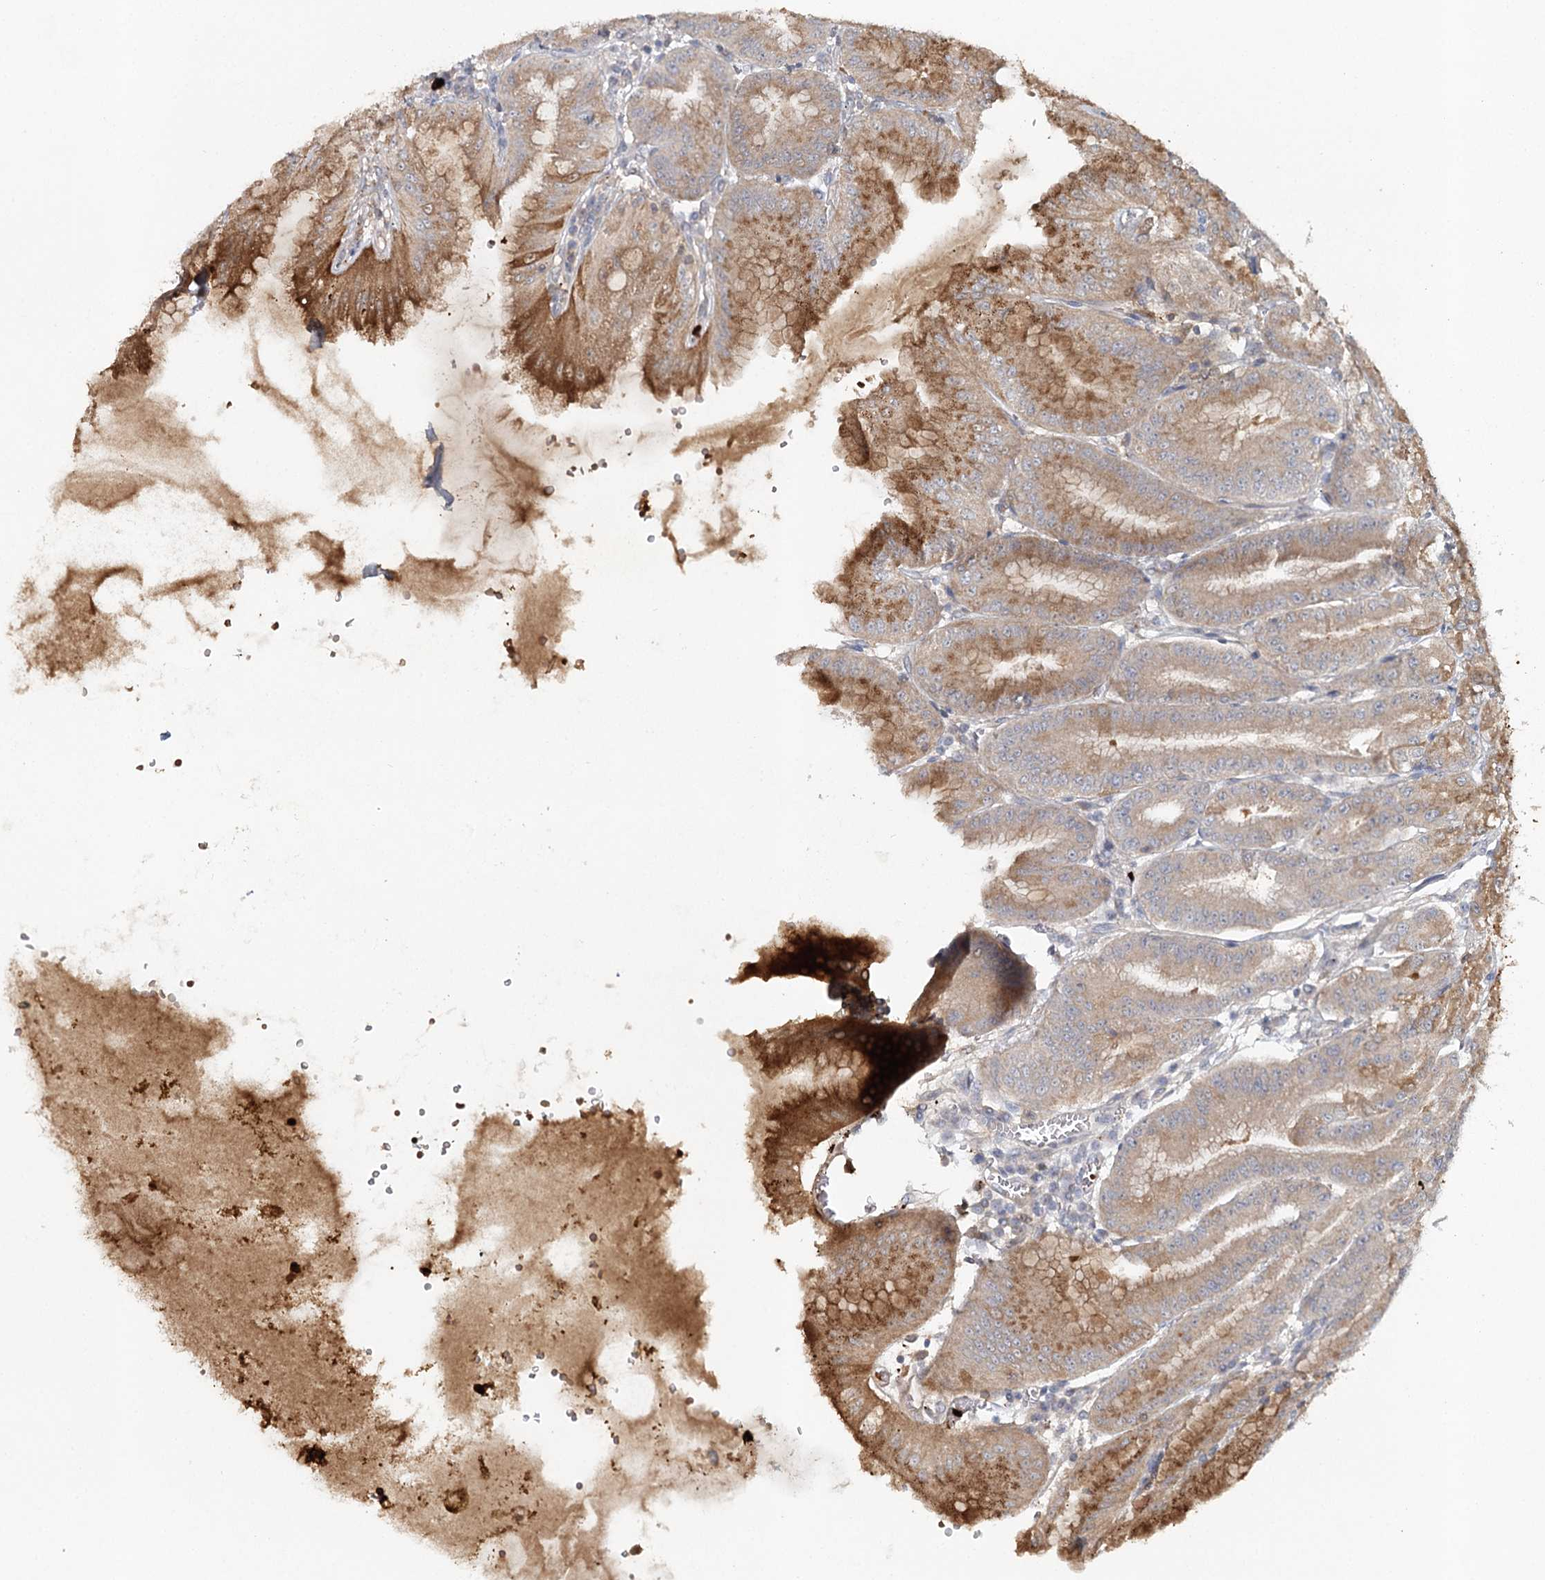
{"staining": {"intensity": "strong", "quantity": ">75%", "location": "cytoplasmic/membranous"}, "tissue": "stomach", "cell_type": "Glandular cells", "image_type": "normal", "snomed": [{"axis": "morphology", "description": "Normal tissue, NOS"}, {"axis": "topography", "description": "Stomach, upper"}, {"axis": "topography", "description": "Stomach, lower"}], "caption": "IHC staining of benign stomach, which exhibits high levels of strong cytoplasmic/membranous positivity in approximately >75% of glandular cells indicating strong cytoplasmic/membranous protein expression. The staining was performed using DAB (3,3'-diaminobenzidine) (brown) for protein detection and nuclei were counterstained in hematoxylin (blue).", "gene": "SLC41A2", "patient": {"sex": "male", "age": 71}}